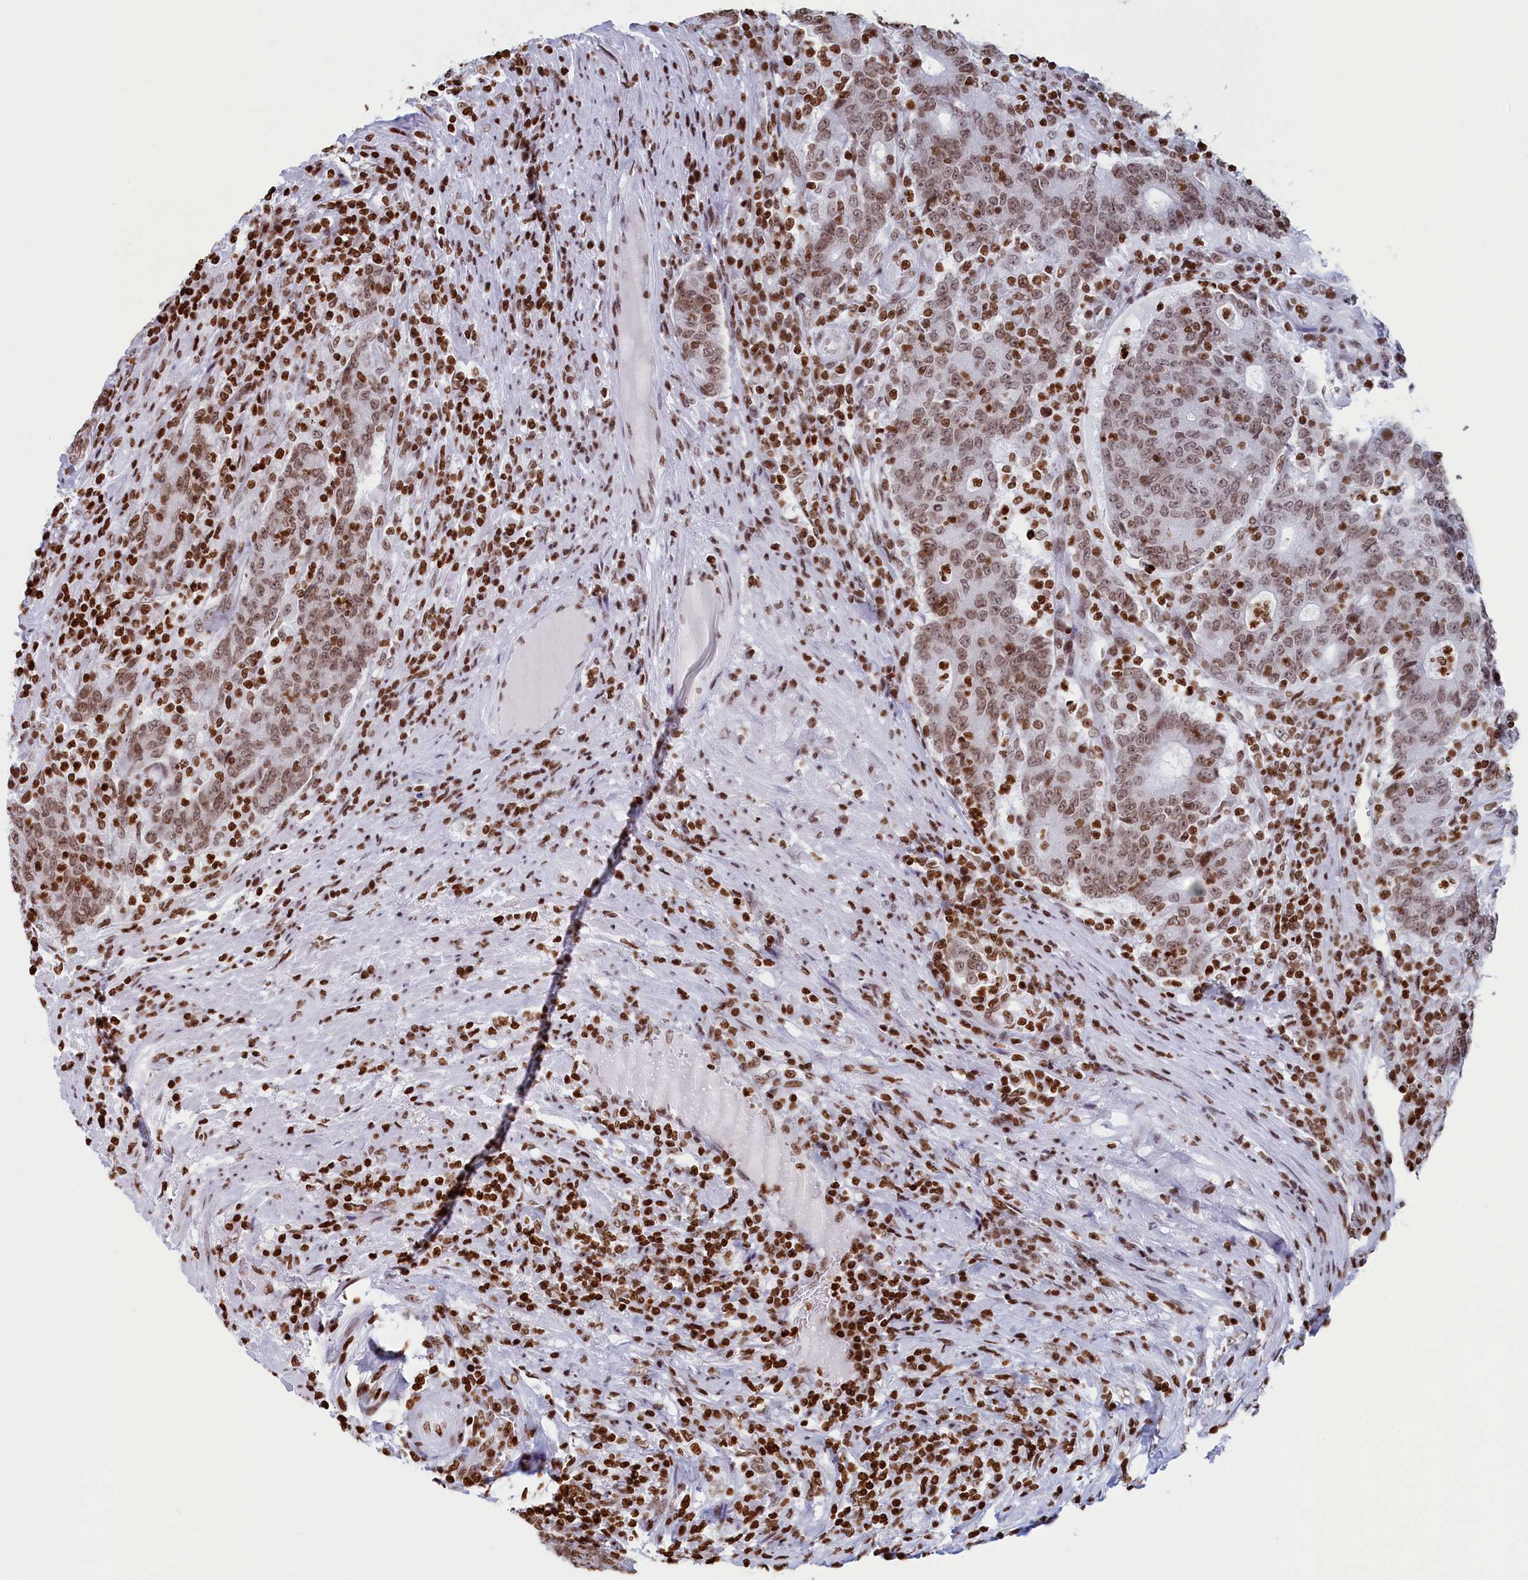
{"staining": {"intensity": "moderate", "quantity": ">75%", "location": "nuclear"}, "tissue": "colorectal cancer", "cell_type": "Tumor cells", "image_type": "cancer", "snomed": [{"axis": "morphology", "description": "Adenocarcinoma, NOS"}, {"axis": "topography", "description": "Colon"}], "caption": "Protein staining exhibits moderate nuclear staining in about >75% of tumor cells in colorectal cancer (adenocarcinoma). (DAB IHC with brightfield microscopy, high magnification).", "gene": "APOBEC3A", "patient": {"sex": "female", "age": 75}}